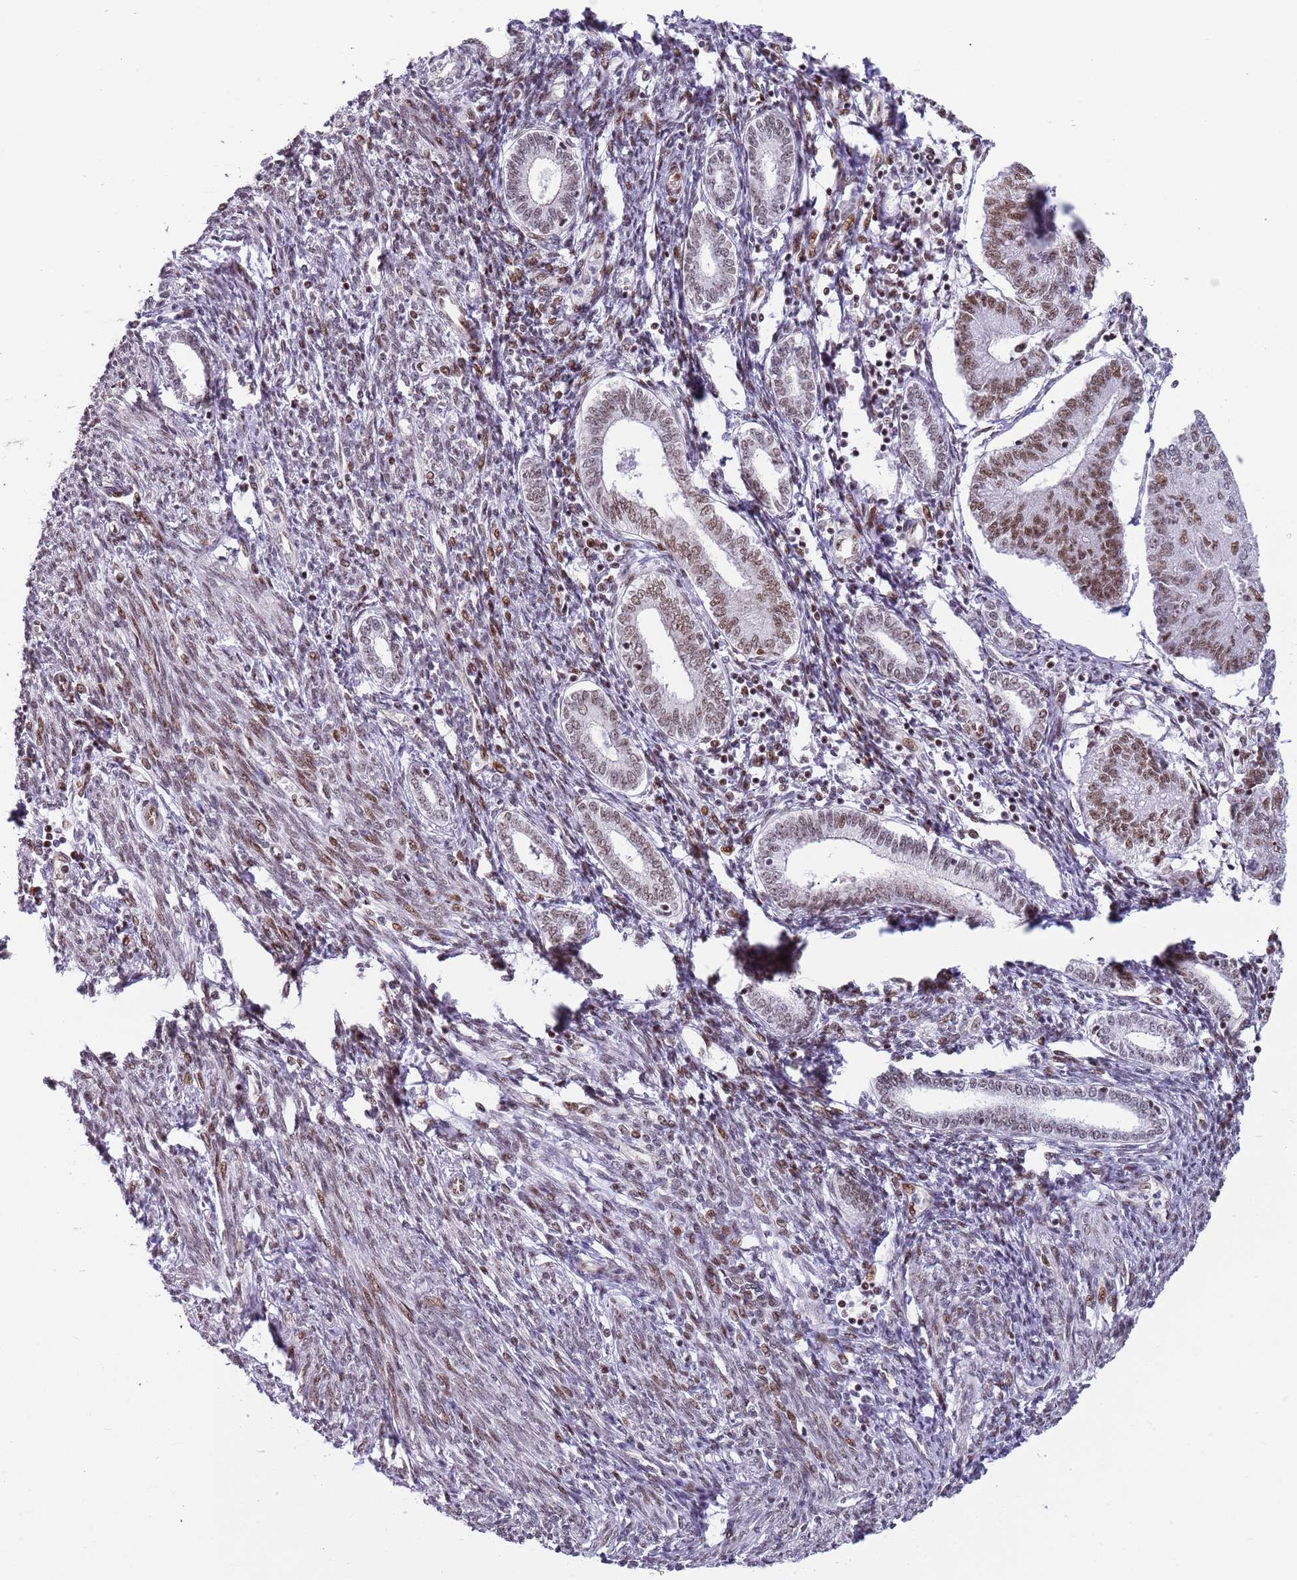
{"staining": {"intensity": "moderate", "quantity": ">75%", "location": "nuclear"}, "tissue": "endometrial cancer", "cell_type": "Tumor cells", "image_type": "cancer", "snomed": [{"axis": "morphology", "description": "Adenocarcinoma, NOS"}, {"axis": "topography", "description": "Endometrium"}], "caption": "Brown immunohistochemical staining in endometrial cancer exhibits moderate nuclear expression in approximately >75% of tumor cells.", "gene": "LRMDA", "patient": {"sex": "female", "age": 56}}